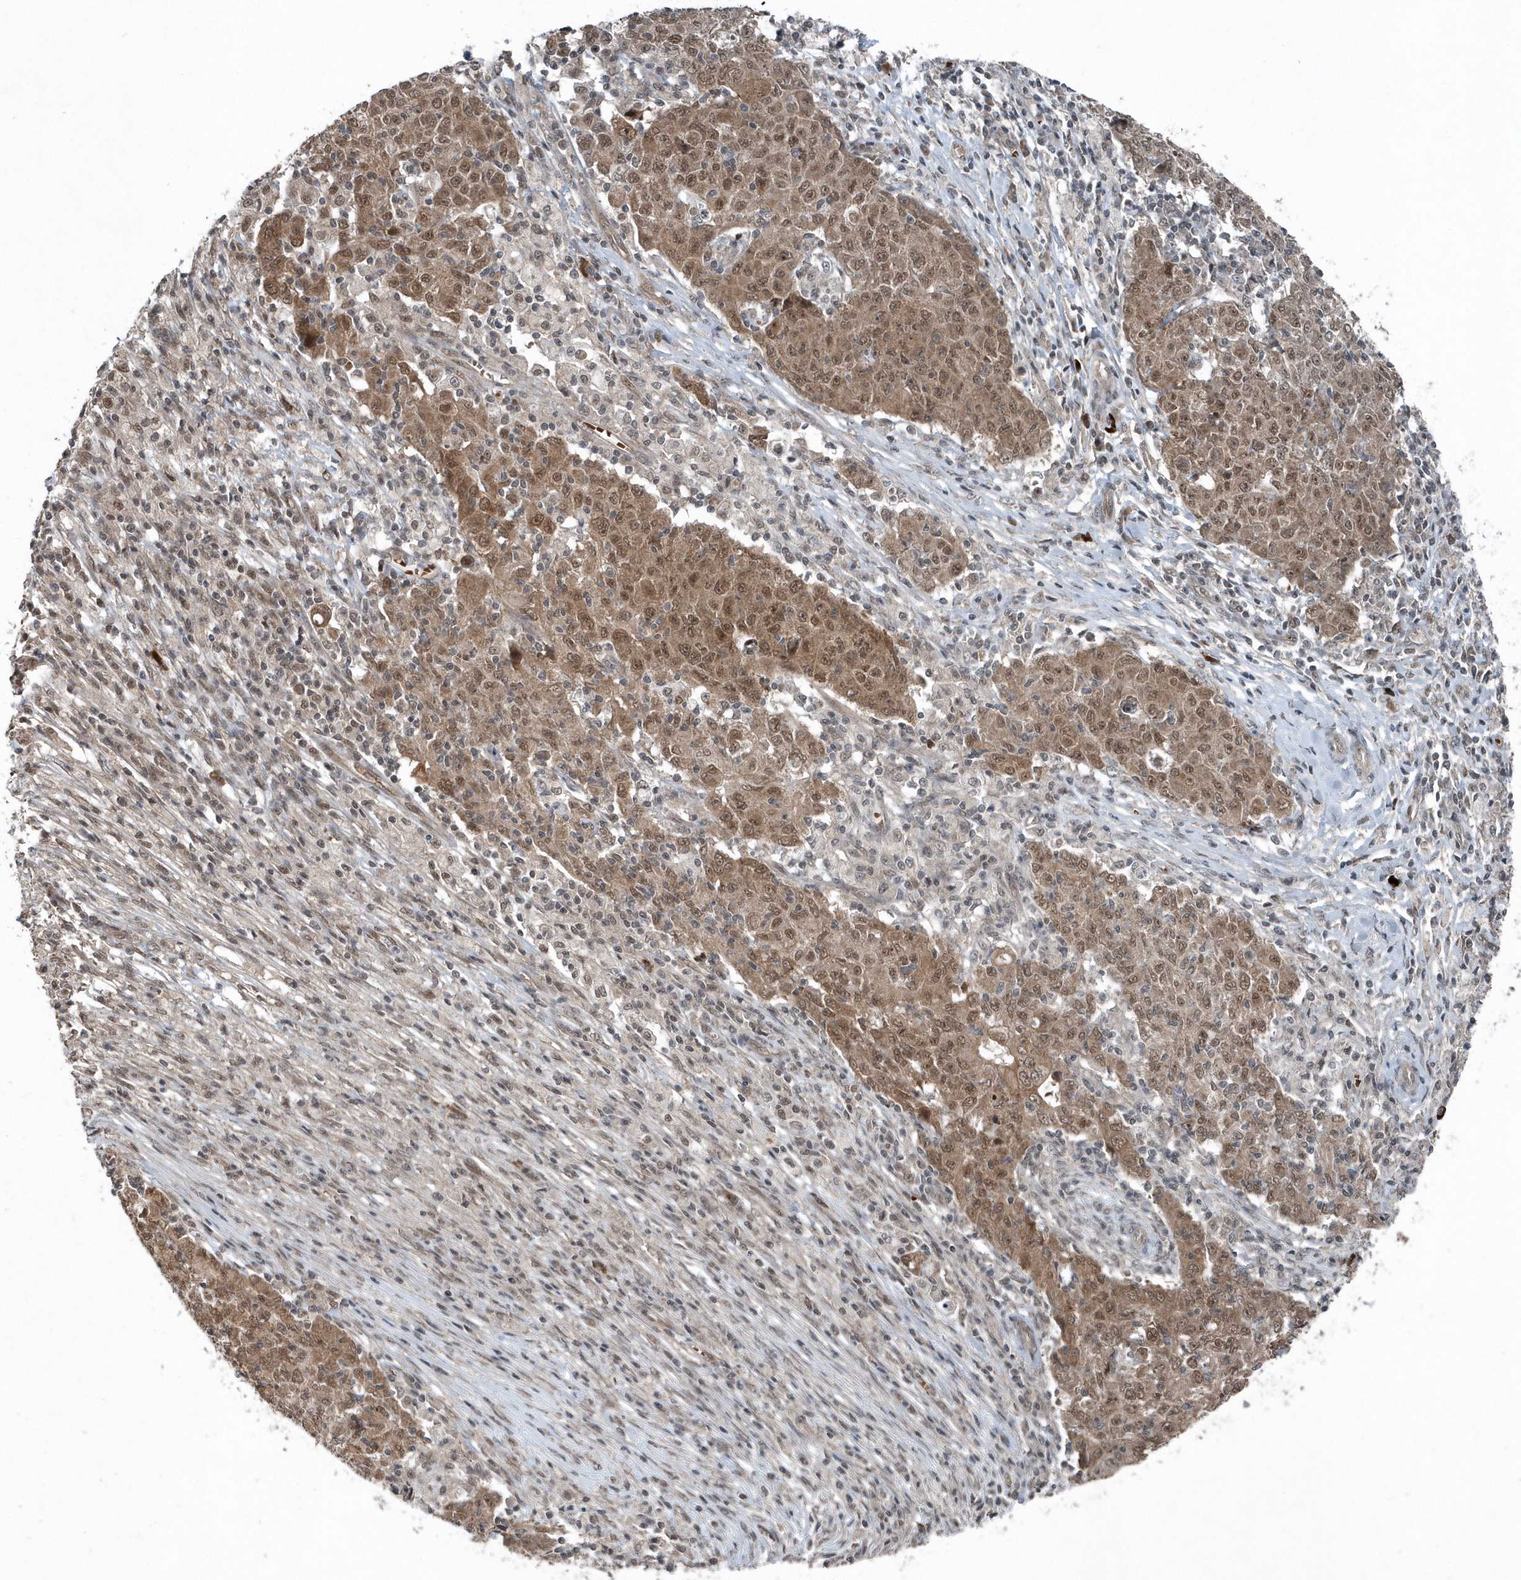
{"staining": {"intensity": "moderate", "quantity": ">75%", "location": "cytoplasmic/membranous,nuclear"}, "tissue": "ovarian cancer", "cell_type": "Tumor cells", "image_type": "cancer", "snomed": [{"axis": "morphology", "description": "Carcinoma, endometroid"}, {"axis": "topography", "description": "Ovary"}], "caption": "The micrograph demonstrates staining of ovarian cancer, revealing moderate cytoplasmic/membranous and nuclear protein positivity (brown color) within tumor cells. Immunohistochemistry (ihc) stains the protein of interest in brown and the nuclei are stained blue.", "gene": "QTRT2", "patient": {"sex": "female", "age": 42}}